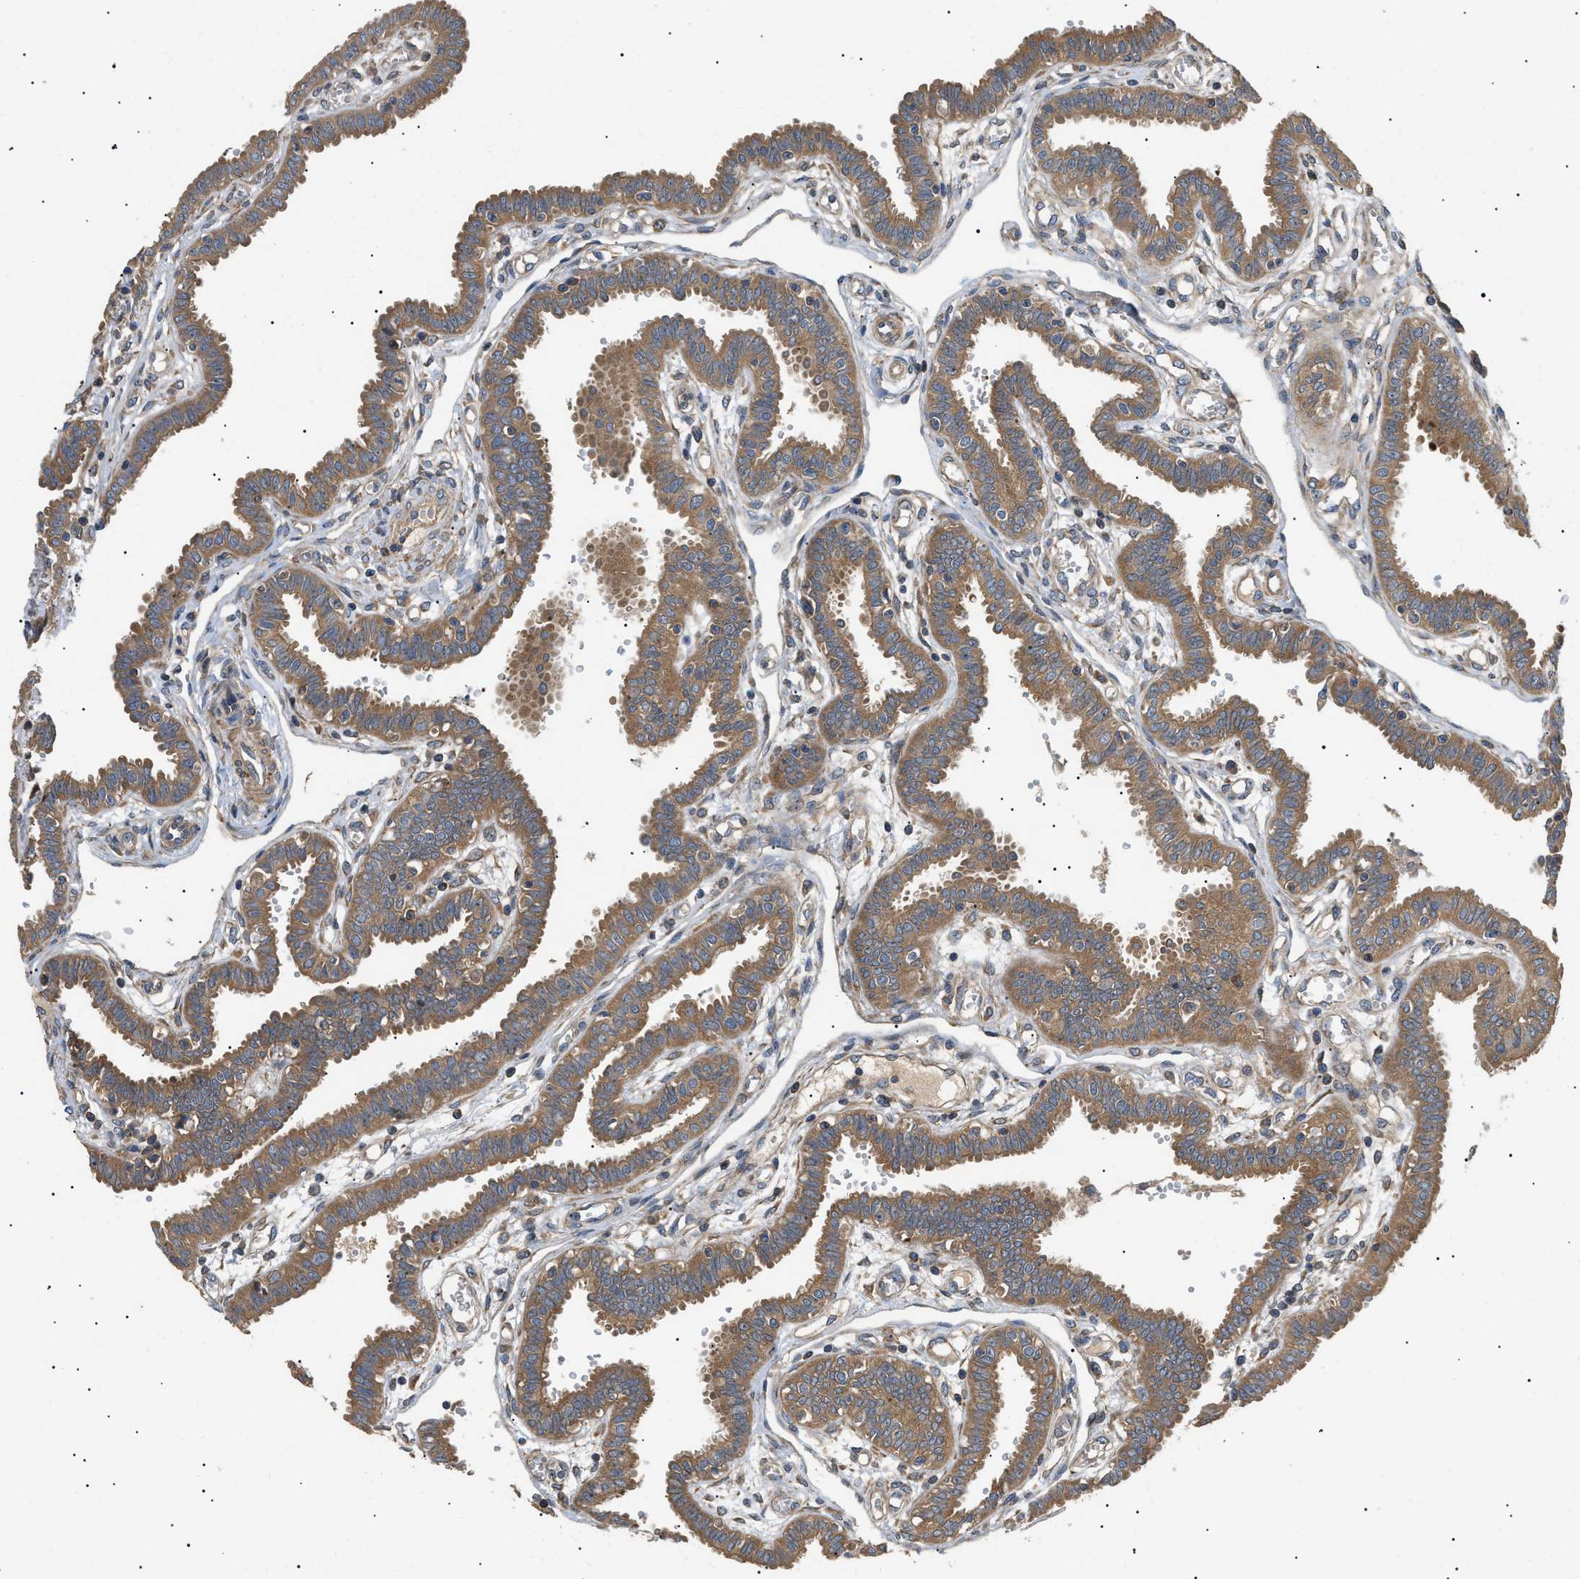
{"staining": {"intensity": "moderate", "quantity": ">75%", "location": "cytoplasmic/membranous"}, "tissue": "fallopian tube", "cell_type": "Glandular cells", "image_type": "normal", "snomed": [{"axis": "morphology", "description": "Normal tissue, NOS"}, {"axis": "topography", "description": "Fallopian tube"}], "caption": "Normal fallopian tube displays moderate cytoplasmic/membranous expression in approximately >75% of glandular cells.", "gene": "PPM1B", "patient": {"sex": "female", "age": 32}}